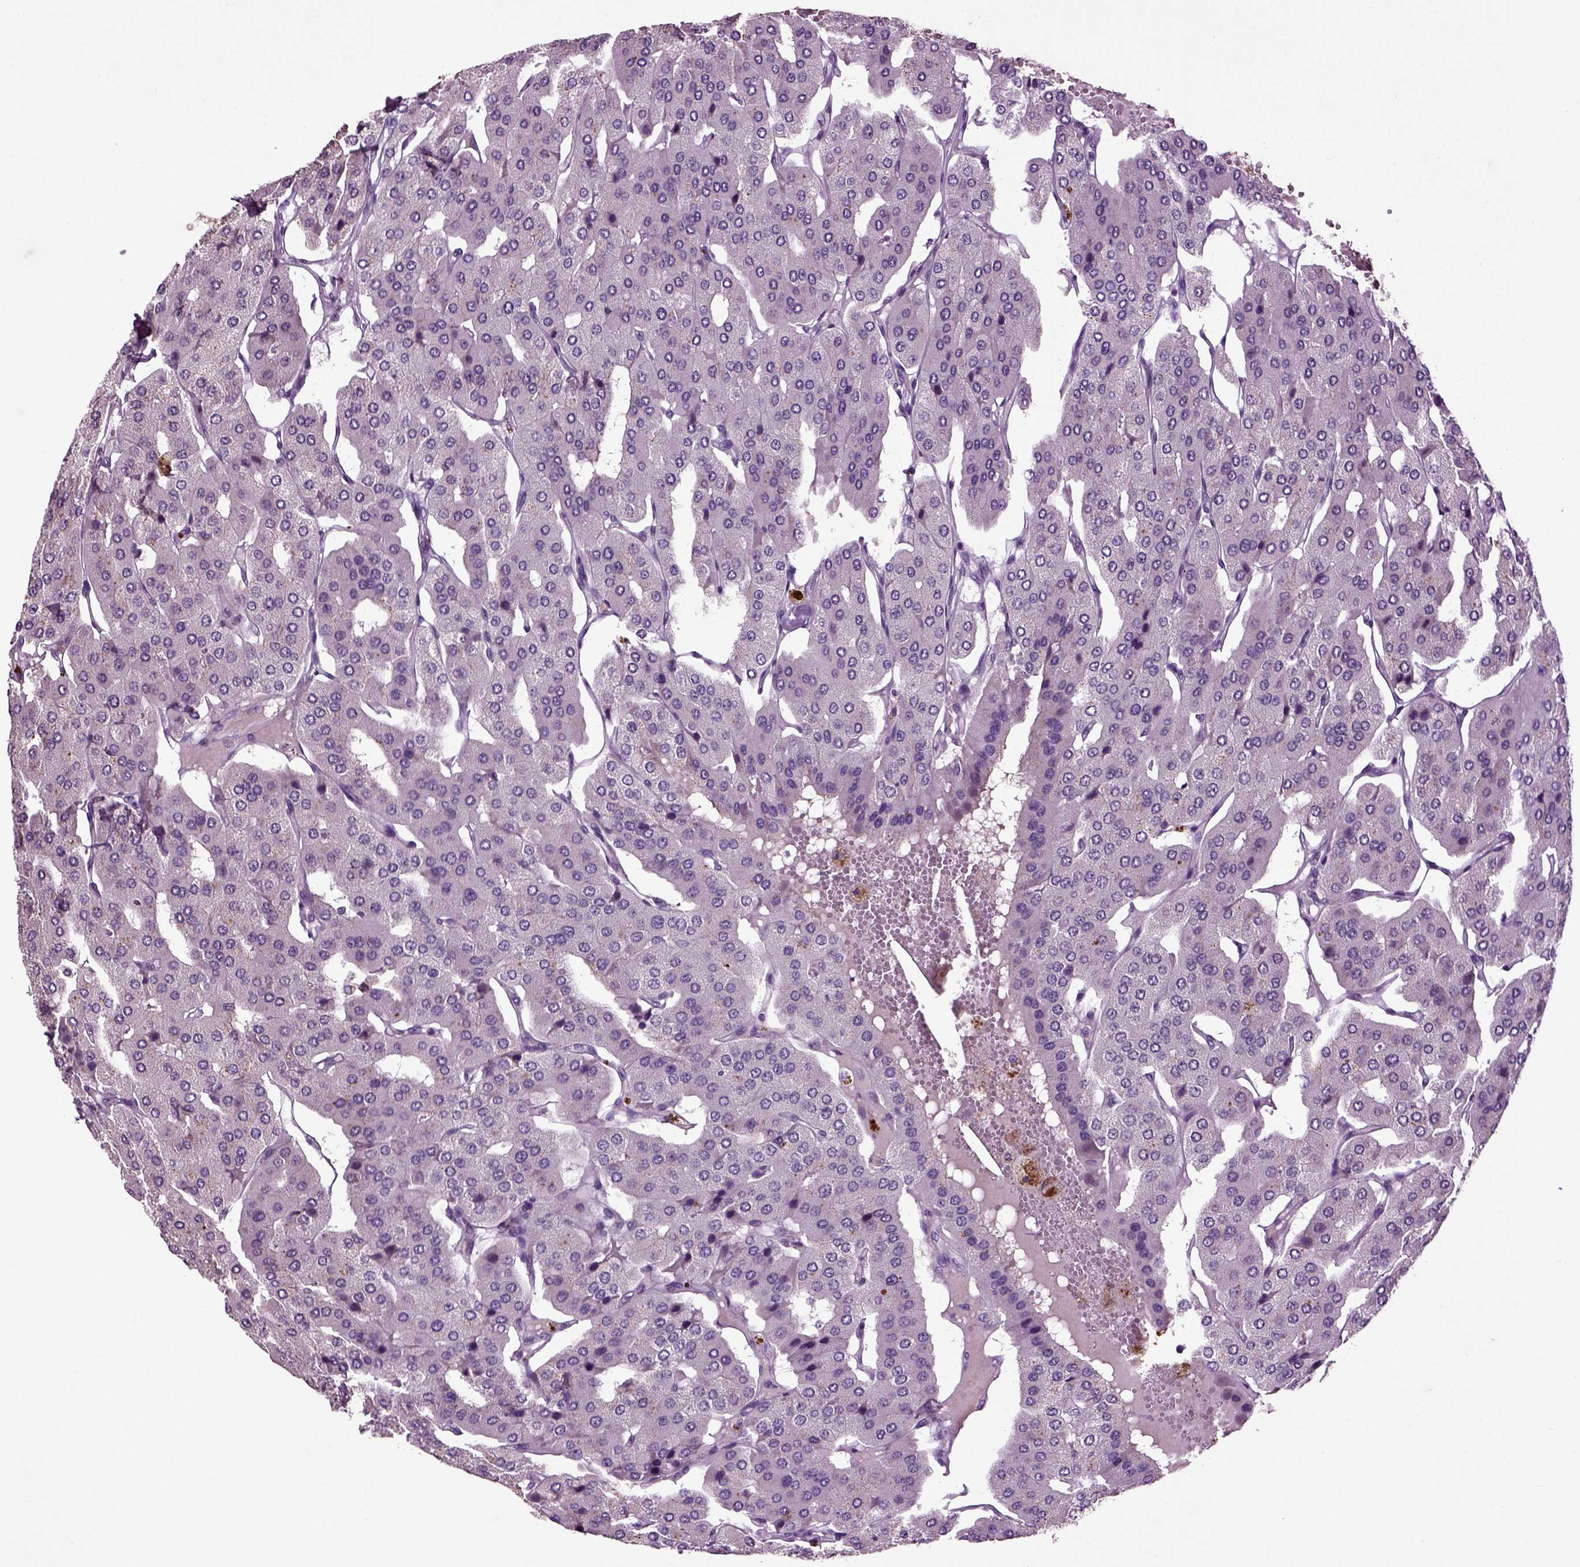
{"staining": {"intensity": "negative", "quantity": "none", "location": "none"}, "tissue": "parathyroid gland", "cell_type": "Glandular cells", "image_type": "normal", "snomed": [{"axis": "morphology", "description": "Normal tissue, NOS"}, {"axis": "morphology", "description": "Adenoma, NOS"}, {"axis": "topography", "description": "Parathyroid gland"}], "caption": "DAB immunohistochemical staining of benign human parathyroid gland shows no significant expression in glandular cells. (DAB (3,3'-diaminobenzidine) immunohistochemistry (IHC), high magnification).", "gene": "CRHR1", "patient": {"sex": "female", "age": 86}}